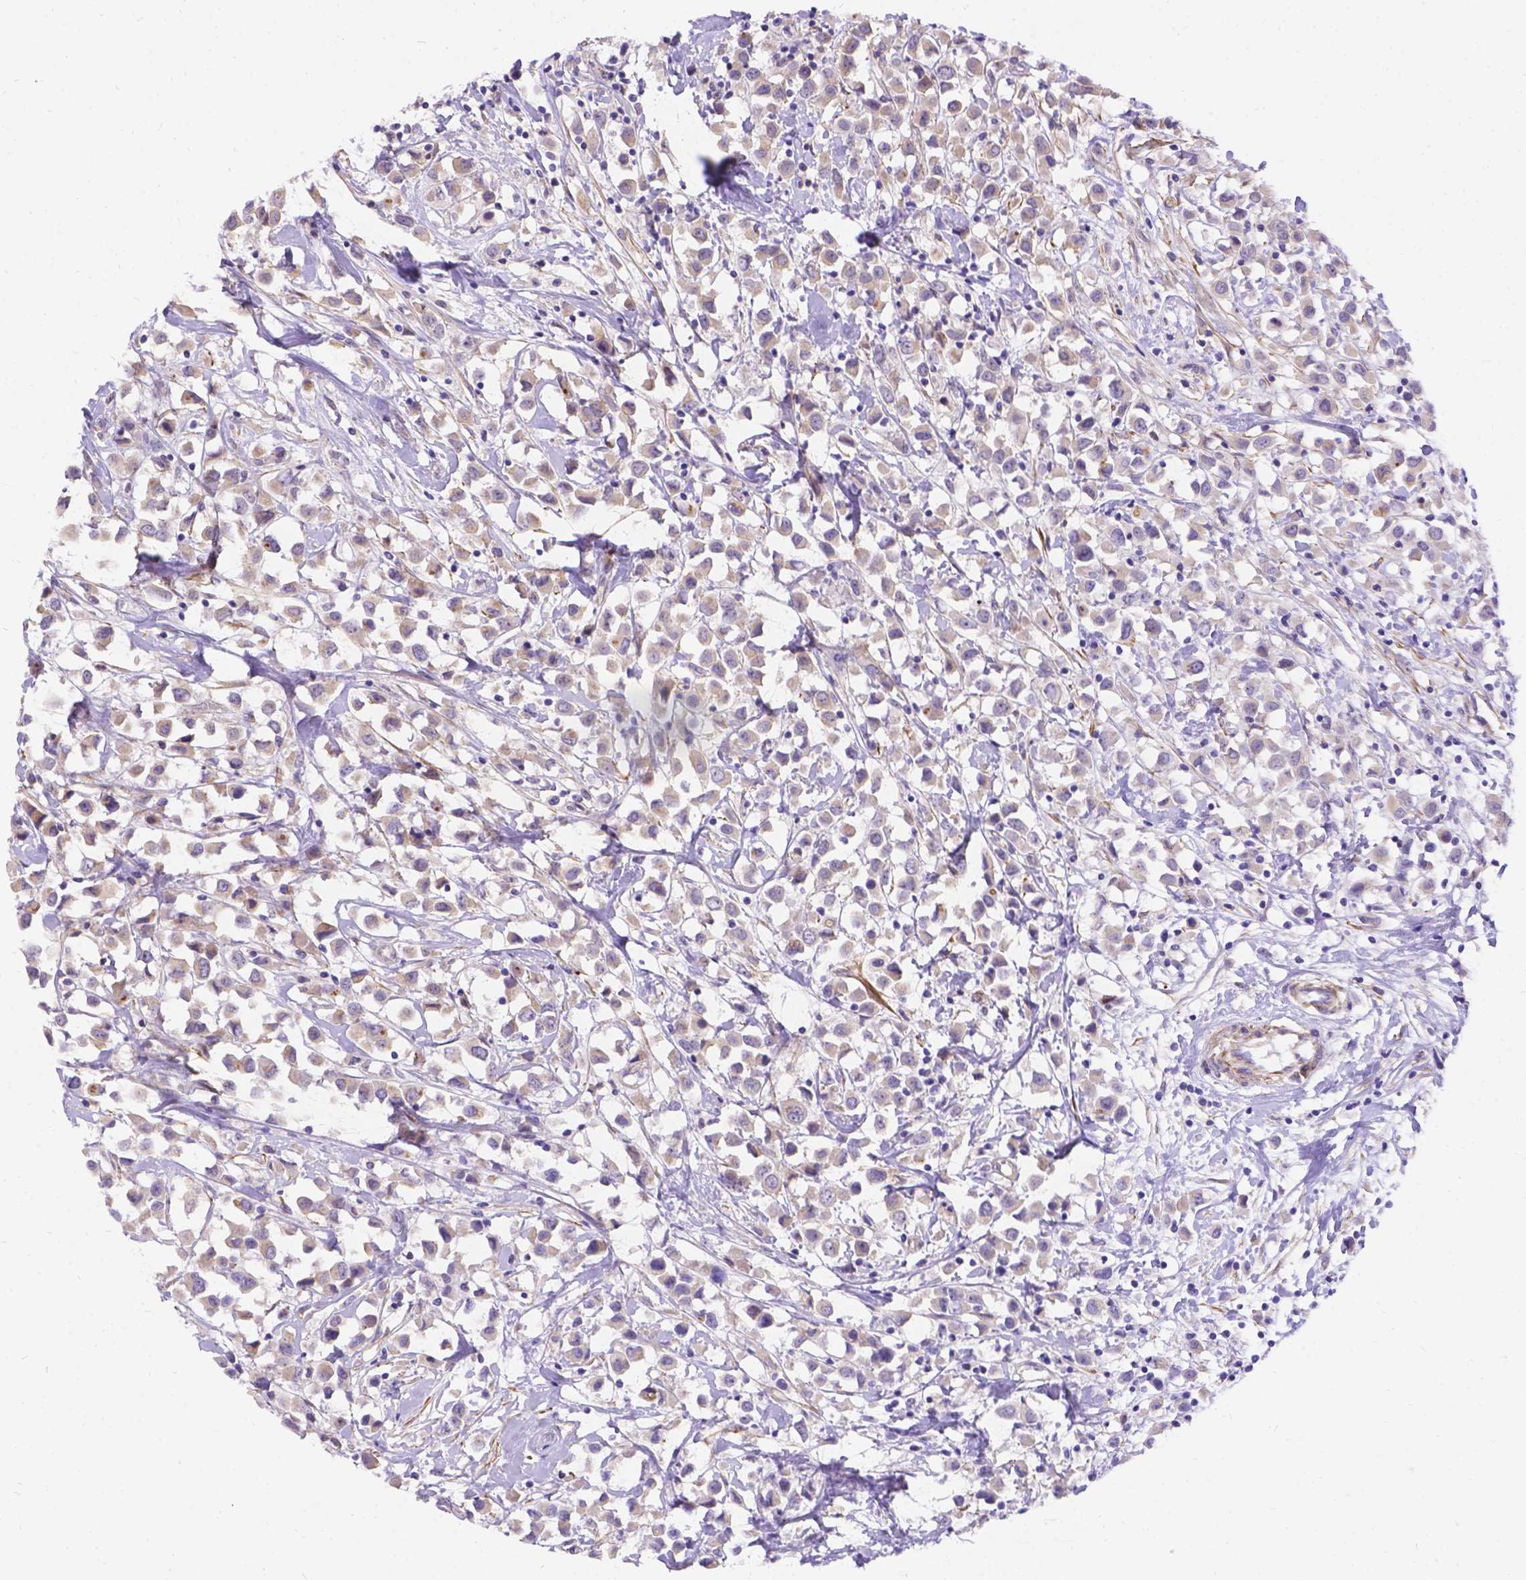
{"staining": {"intensity": "weak", "quantity": "25%-75%", "location": "cytoplasmic/membranous"}, "tissue": "breast cancer", "cell_type": "Tumor cells", "image_type": "cancer", "snomed": [{"axis": "morphology", "description": "Duct carcinoma"}, {"axis": "topography", "description": "Breast"}], "caption": "High-magnification brightfield microscopy of breast cancer (infiltrating ductal carcinoma) stained with DAB (brown) and counterstained with hematoxylin (blue). tumor cells exhibit weak cytoplasmic/membranous positivity is seen in approximately25%-75% of cells. (brown staining indicates protein expression, while blue staining denotes nuclei).", "gene": "PALS1", "patient": {"sex": "female", "age": 61}}